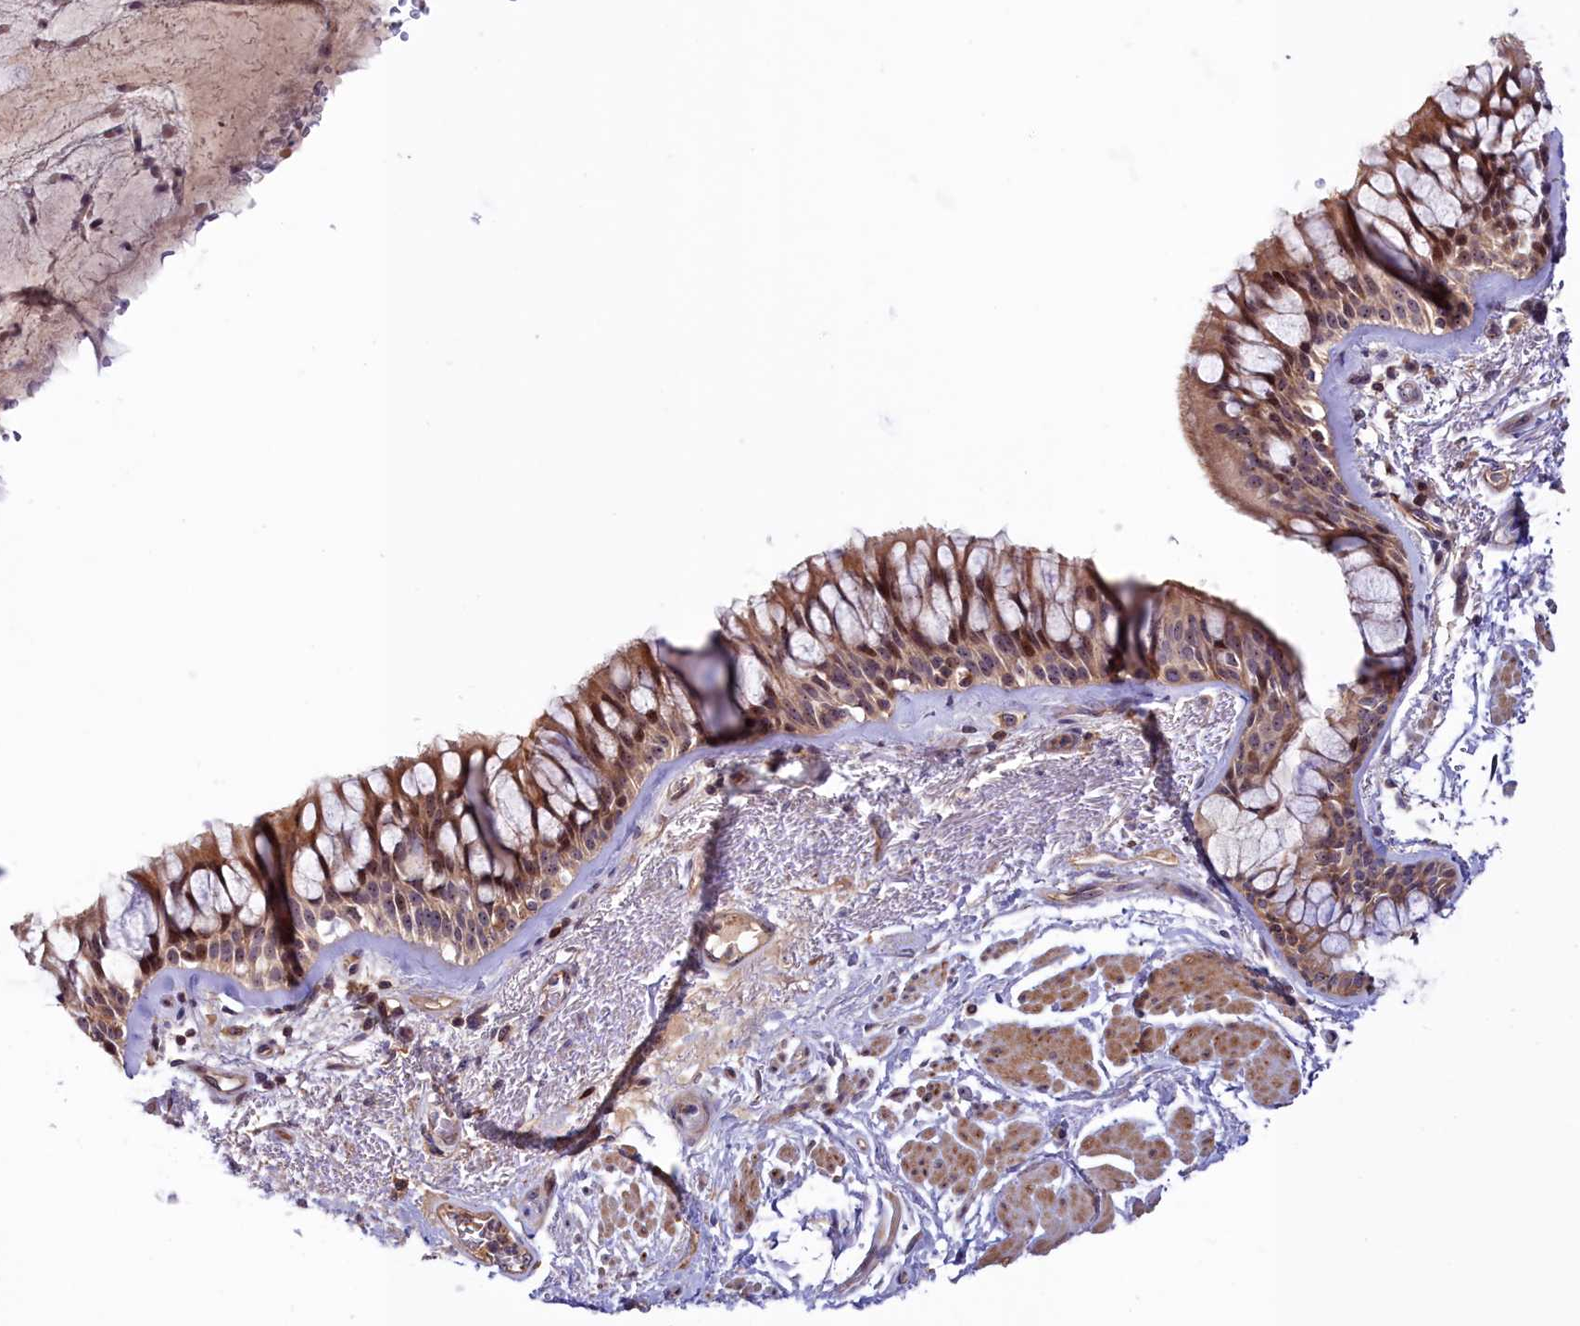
{"staining": {"intensity": "moderate", "quantity": ">75%", "location": "cytoplasmic/membranous,nuclear"}, "tissue": "bronchus", "cell_type": "Respiratory epithelial cells", "image_type": "normal", "snomed": [{"axis": "morphology", "description": "Normal tissue, NOS"}, {"axis": "topography", "description": "Bronchus"}], "caption": "Protein staining of unremarkable bronchus demonstrates moderate cytoplasmic/membranous,nuclear expression in approximately >75% of respiratory epithelial cells.", "gene": "NEURL4", "patient": {"sex": "male", "age": 66}}